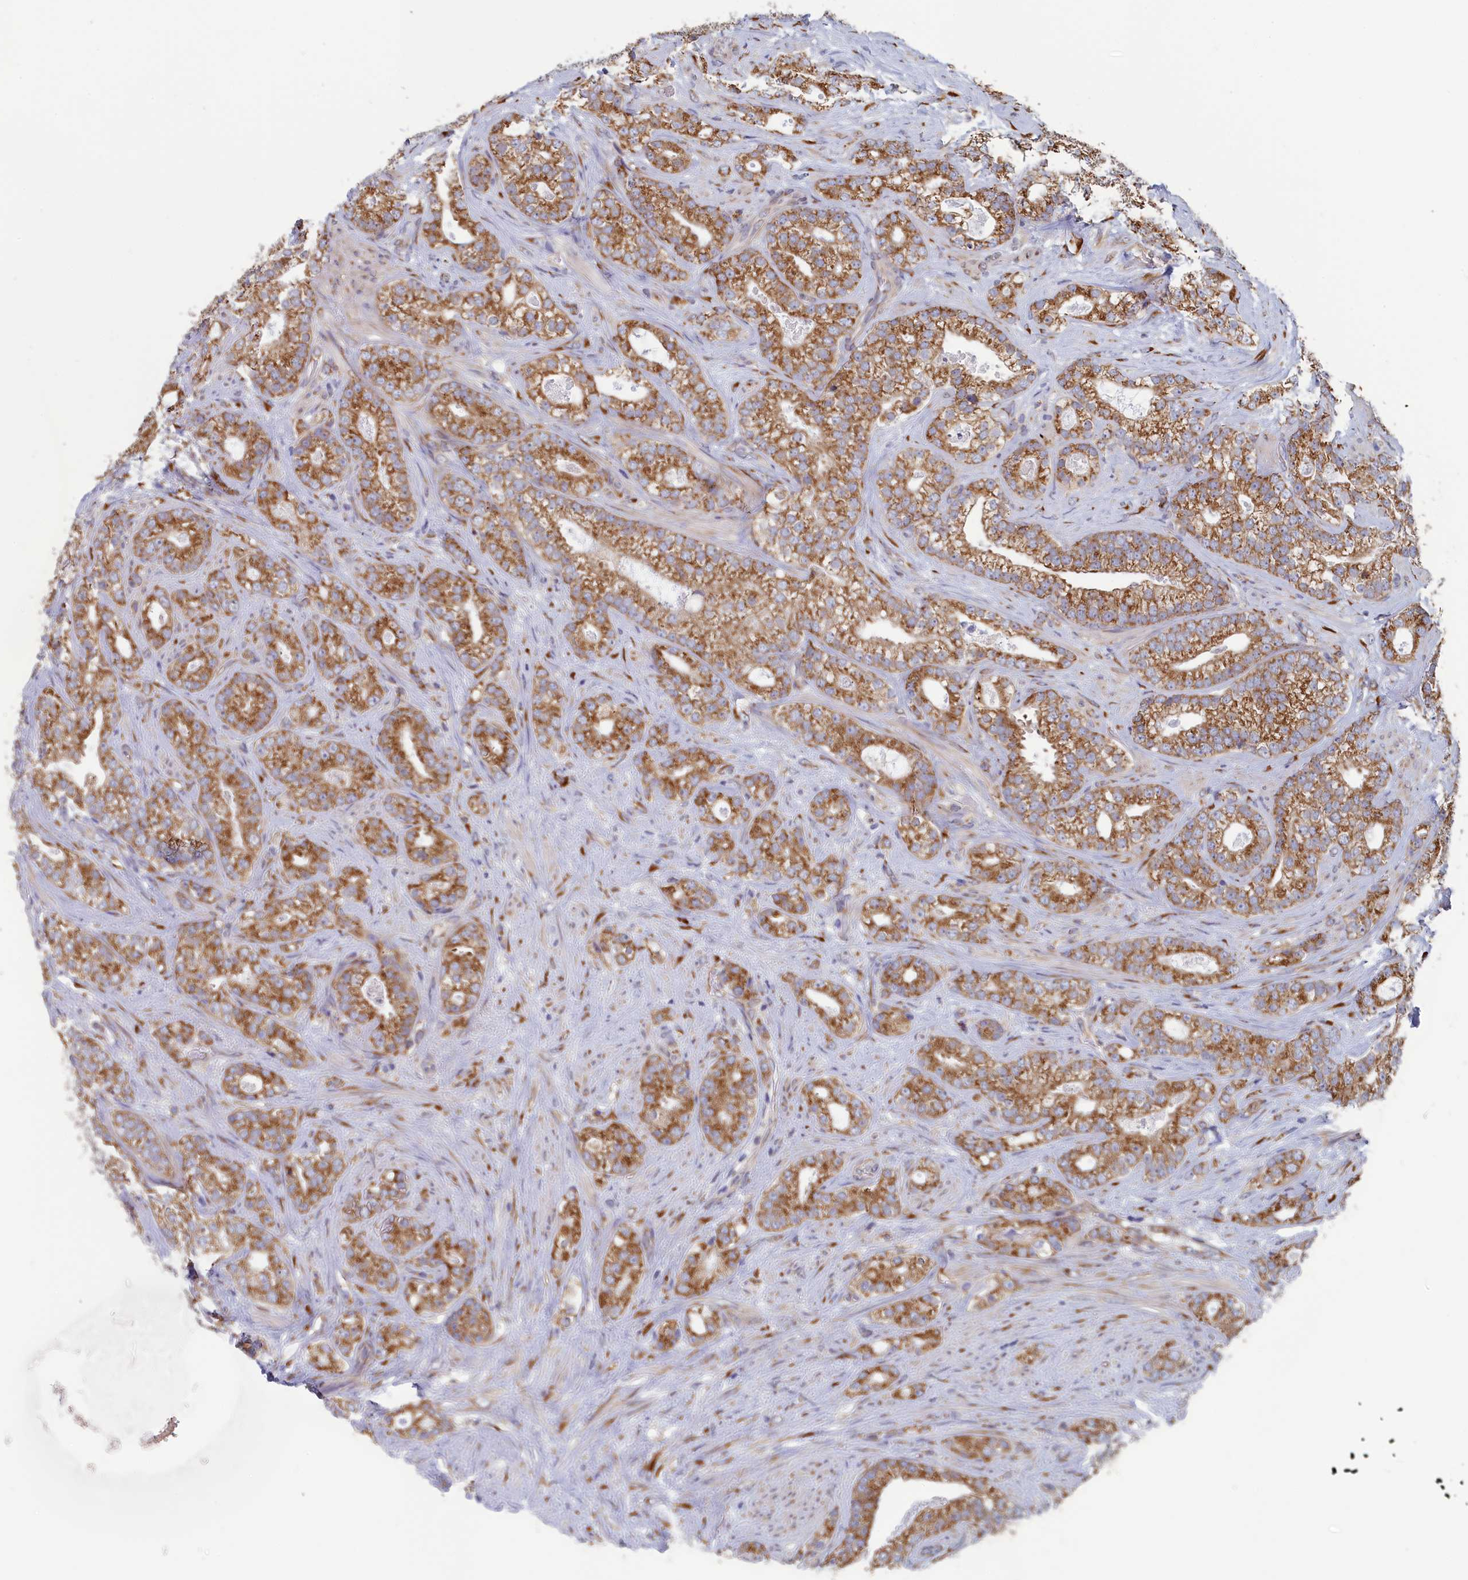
{"staining": {"intensity": "moderate", "quantity": ">75%", "location": "cytoplasmic/membranous"}, "tissue": "prostate cancer", "cell_type": "Tumor cells", "image_type": "cancer", "snomed": [{"axis": "morphology", "description": "Adenocarcinoma, High grade"}, {"axis": "topography", "description": "Prostate and seminal vesicle, NOS"}], "caption": "Moderate cytoplasmic/membranous expression is identified in approximately >75% of tumor cells in prostate adenocarcinoma (high-grade). (brown staining indicates protein expression, while blue staining denotes nuclei).", "gene": "CCDC68", "patient": {"sex": "male", "age": 67}}